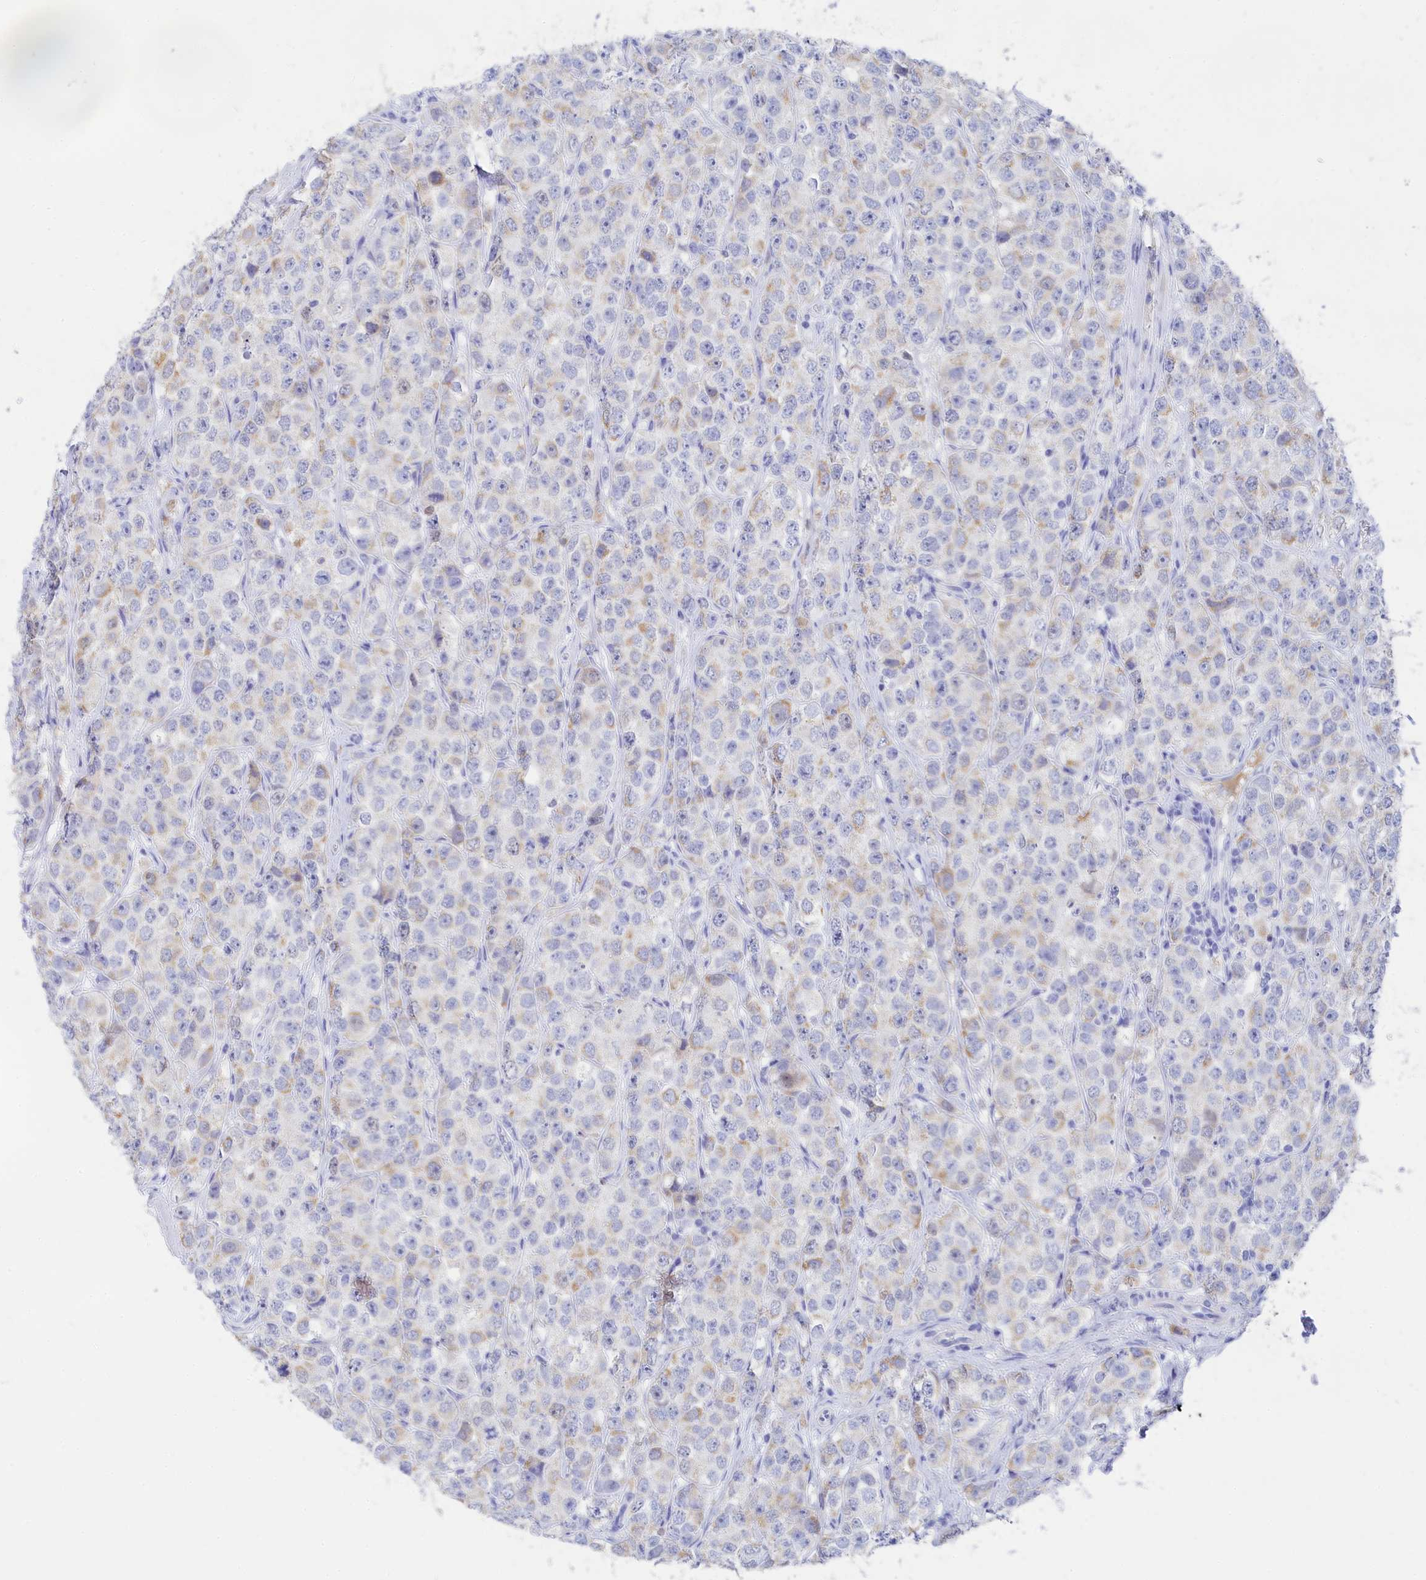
{"staining": {"intensity": "weak", "quantity": "25%-75%", "location": "cytoplasmic/membranous"}, "tissue": "testis cancer", "cell_type": "Tumor cells", "image_type": "cancer", "snomed": [{"axis": "morphology", "description": "Seminoma, NOS"}, {"axis": "topography", "description": "Testis"}], "caption": "A brown stain labels weak cytoplasmic/membranous staining of a protein in human testis seminoma tumor cells.", "gene": "TRIM10", "patient": {"sex": "male", "age": 28}}